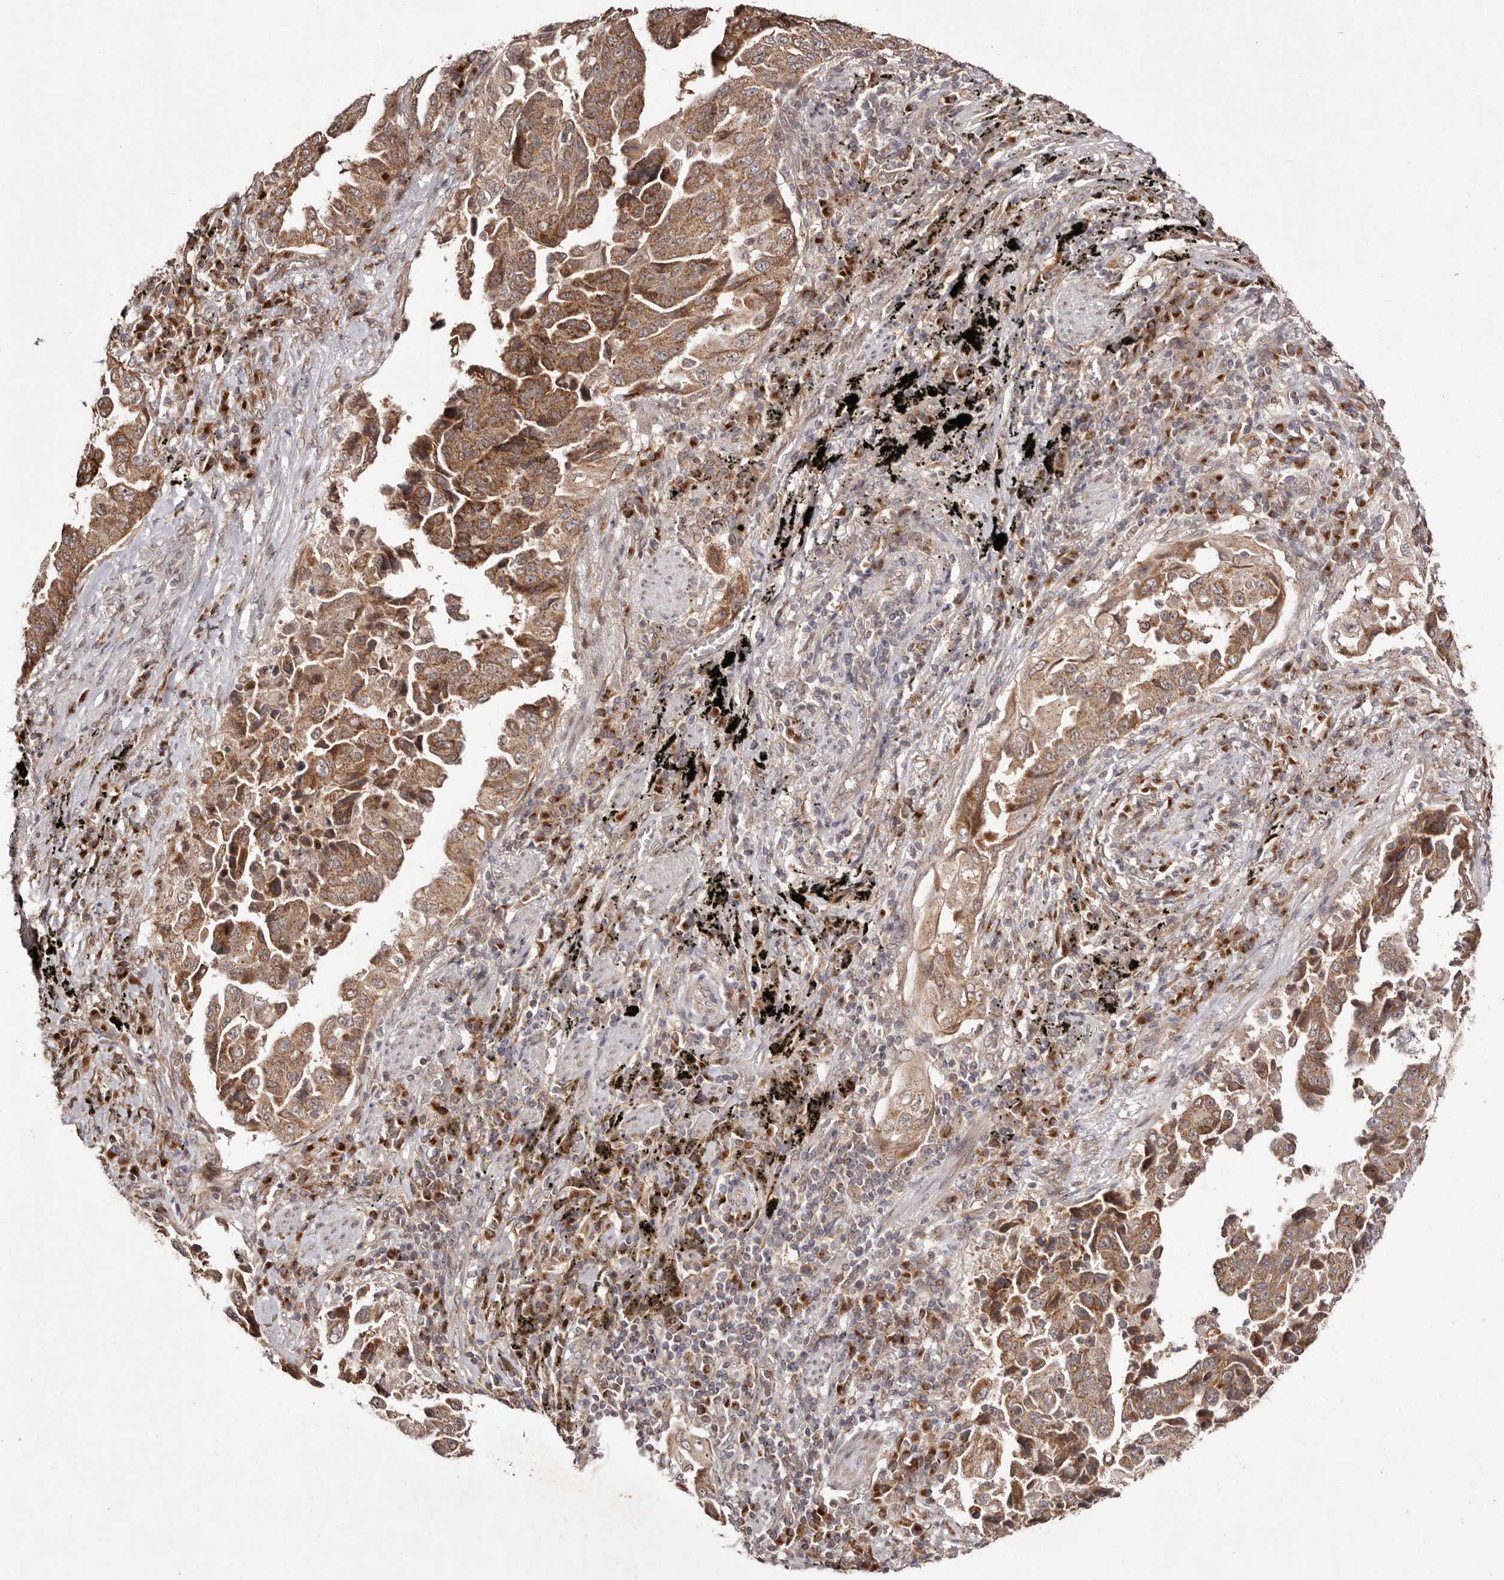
{"staining": {"intensity": "moderate", "quantity": ">75%", "location": "cytoplasmic/membranous"}, "tissue": "lung cancer", "cell_type": "Tumor cells", "image_type": "cancer", "snomed": [{"axis": "morphology", "description": "Adenocarcinoma, NOS"}, {"axis": "topography", "description": "Lung"}], "caption": "Immunohistochemistry of human lung cancer exhibits medium levels of moderate cytoplasmic/membranous staining in approximately >75% of tumor cells.", "gene": "EGR3", "patient": {"sex": "female", "age": 51}}